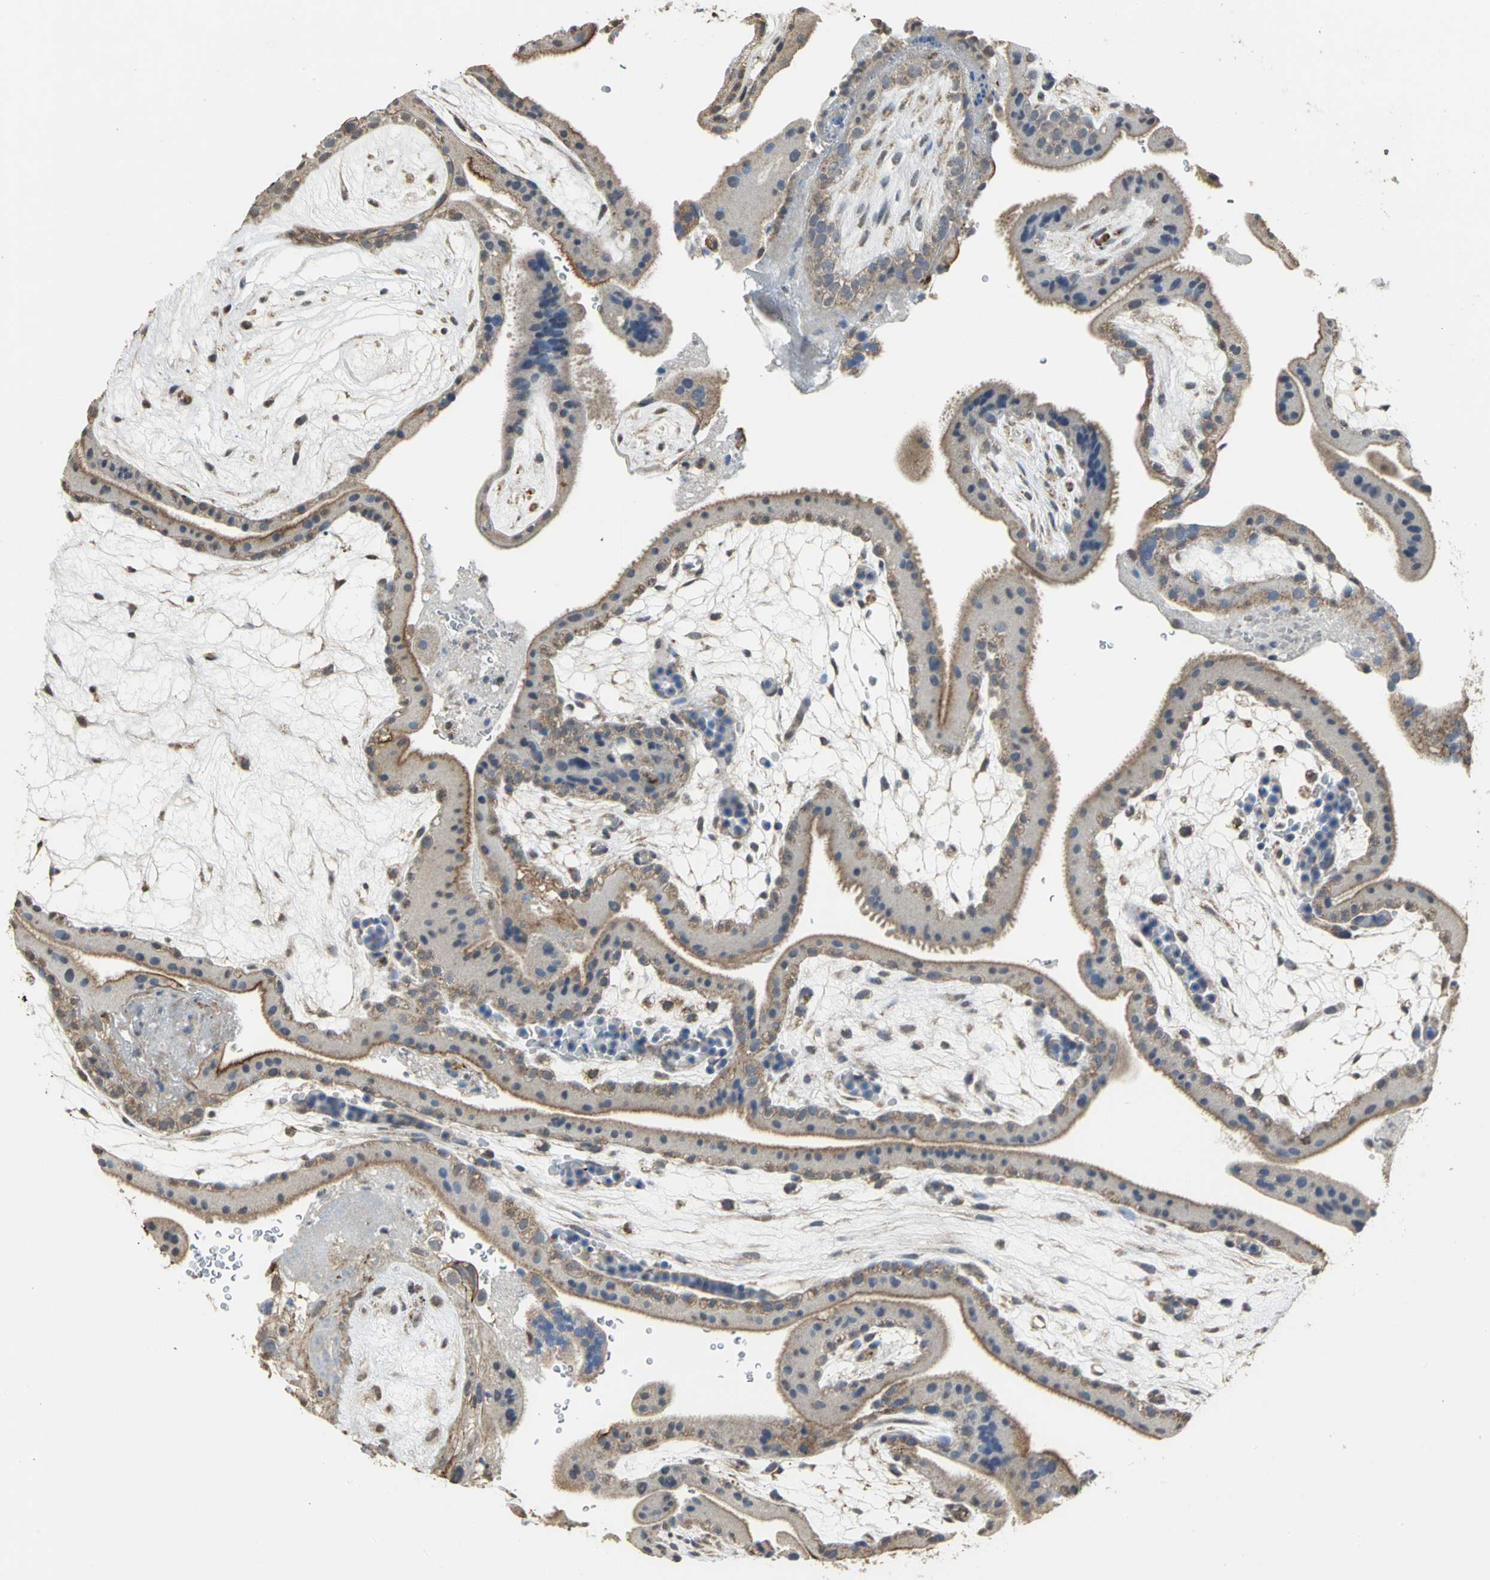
{"staining": {"intensity": "moderate", "quantity": "25%-75%", "location": "cytoplasmic/membranous"}, "tissue": "placenta", "cell_type": "Trophoblastic cells", "image_type": "normal", "snomed": [{"axis": "morphology", "description": "Normal tissue, NOS"}, {"axis": "topography", "description": "Placenta"}], "caption": "Moderate cytoplasmic/membranous expression is present in about 25%-75% of trophoblastic cells in unremarkable placenta.", "gene": "NDUFB5", "patient": {"sex": "female", "age": 19}}